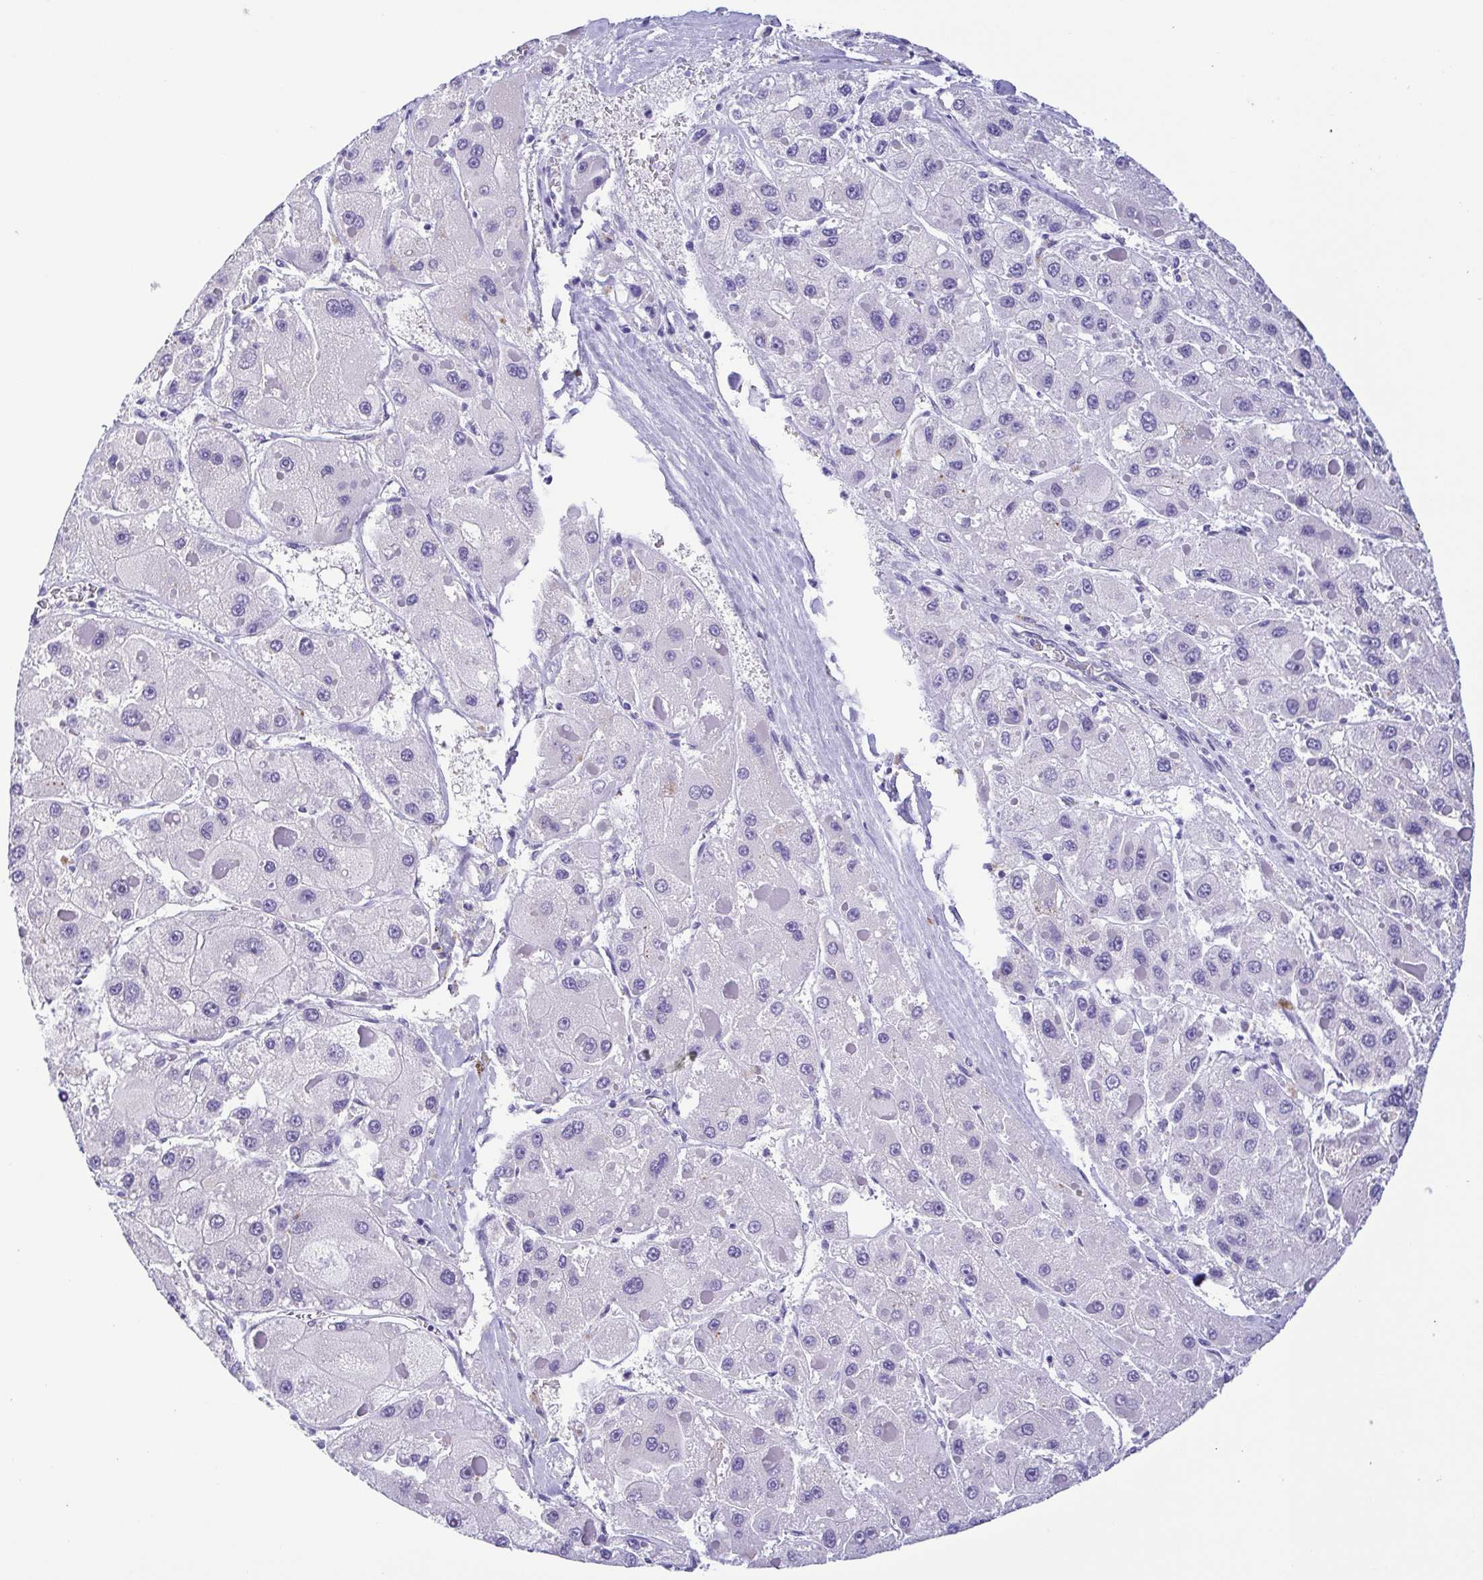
{"staining": {"intensity": "negative", "quantity": "none", "location": "none"}, "tissue": "liver cancer", "cell_type": "Tumor cells", "image_type": "cancer", "snomed": [{"axis": "morphology", "description": "Carcinoma, Hepatocellular, NOS"}, {"axis": "topography", "description": "Liver"}], "caption": "Human liver cancer (hepatocellular carcinoma) stained for a protein using immunohistochemistry reveals no expression in tumor cells.", "gene": "MYL7", "patient": {"sex": "female", "age": 73}}